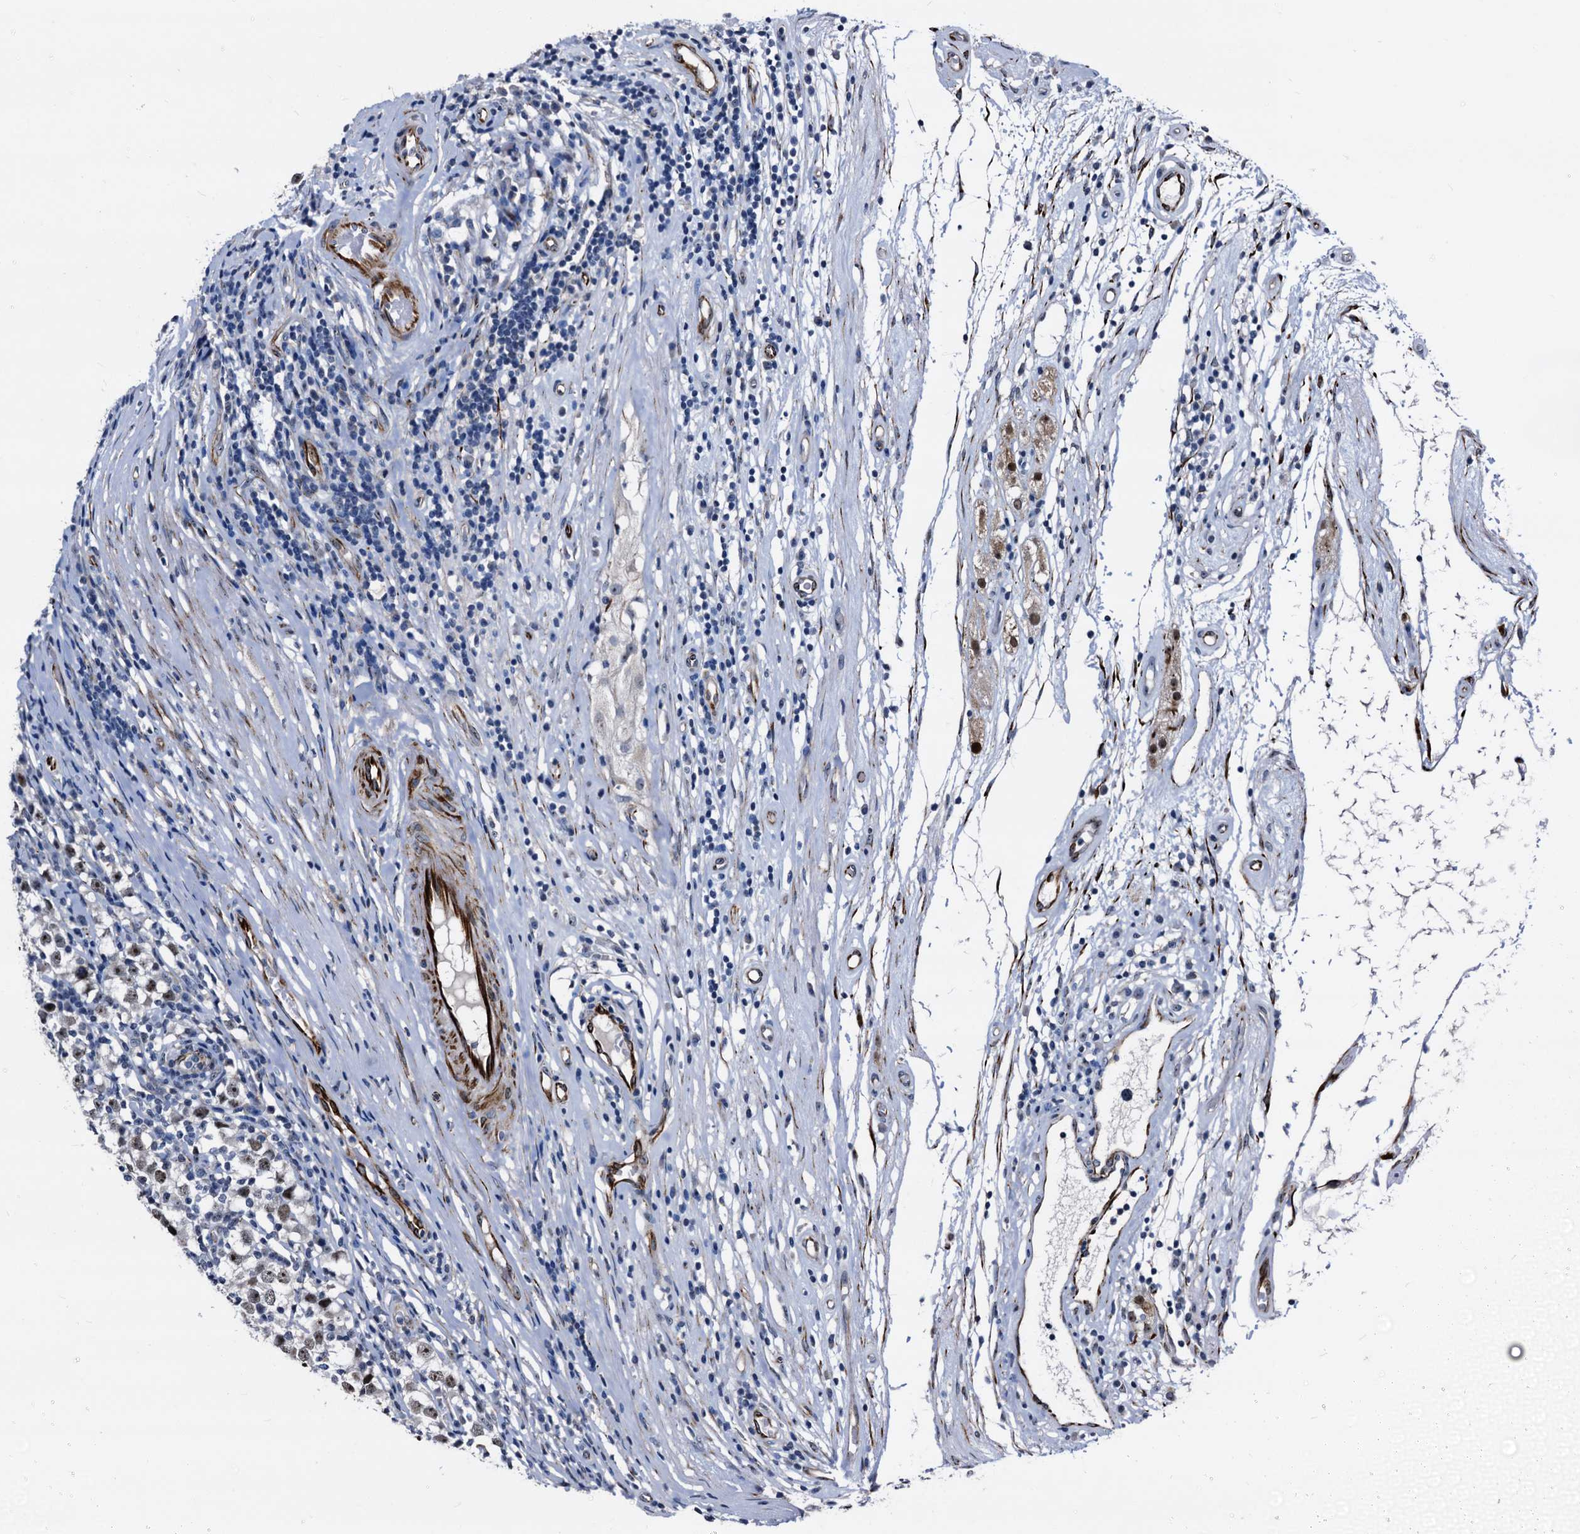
{"staining": {"intensity": "moderate", "quantity": ">75%", "location": "nuclear"}, "tissue": "testis cancer", "cell_type": "Tumor cells", "image_type": "cancer", "snomed": [{"axis": "morphology", "description": "Seminoma, NOS"}, {"axis": "topography", "description": "Testis"}], "caption": "Testis cancer was stained to show a protein in brown. There is medium levels of moderate nuclear expression in approximately >75% of tumor cells. Using DAB (brown) and hematoxylin (blue) stains, captured at high magnification using brightfield microscopy.", "gene": "EMG1", "patient": {"sex": "male", "age": 65}}